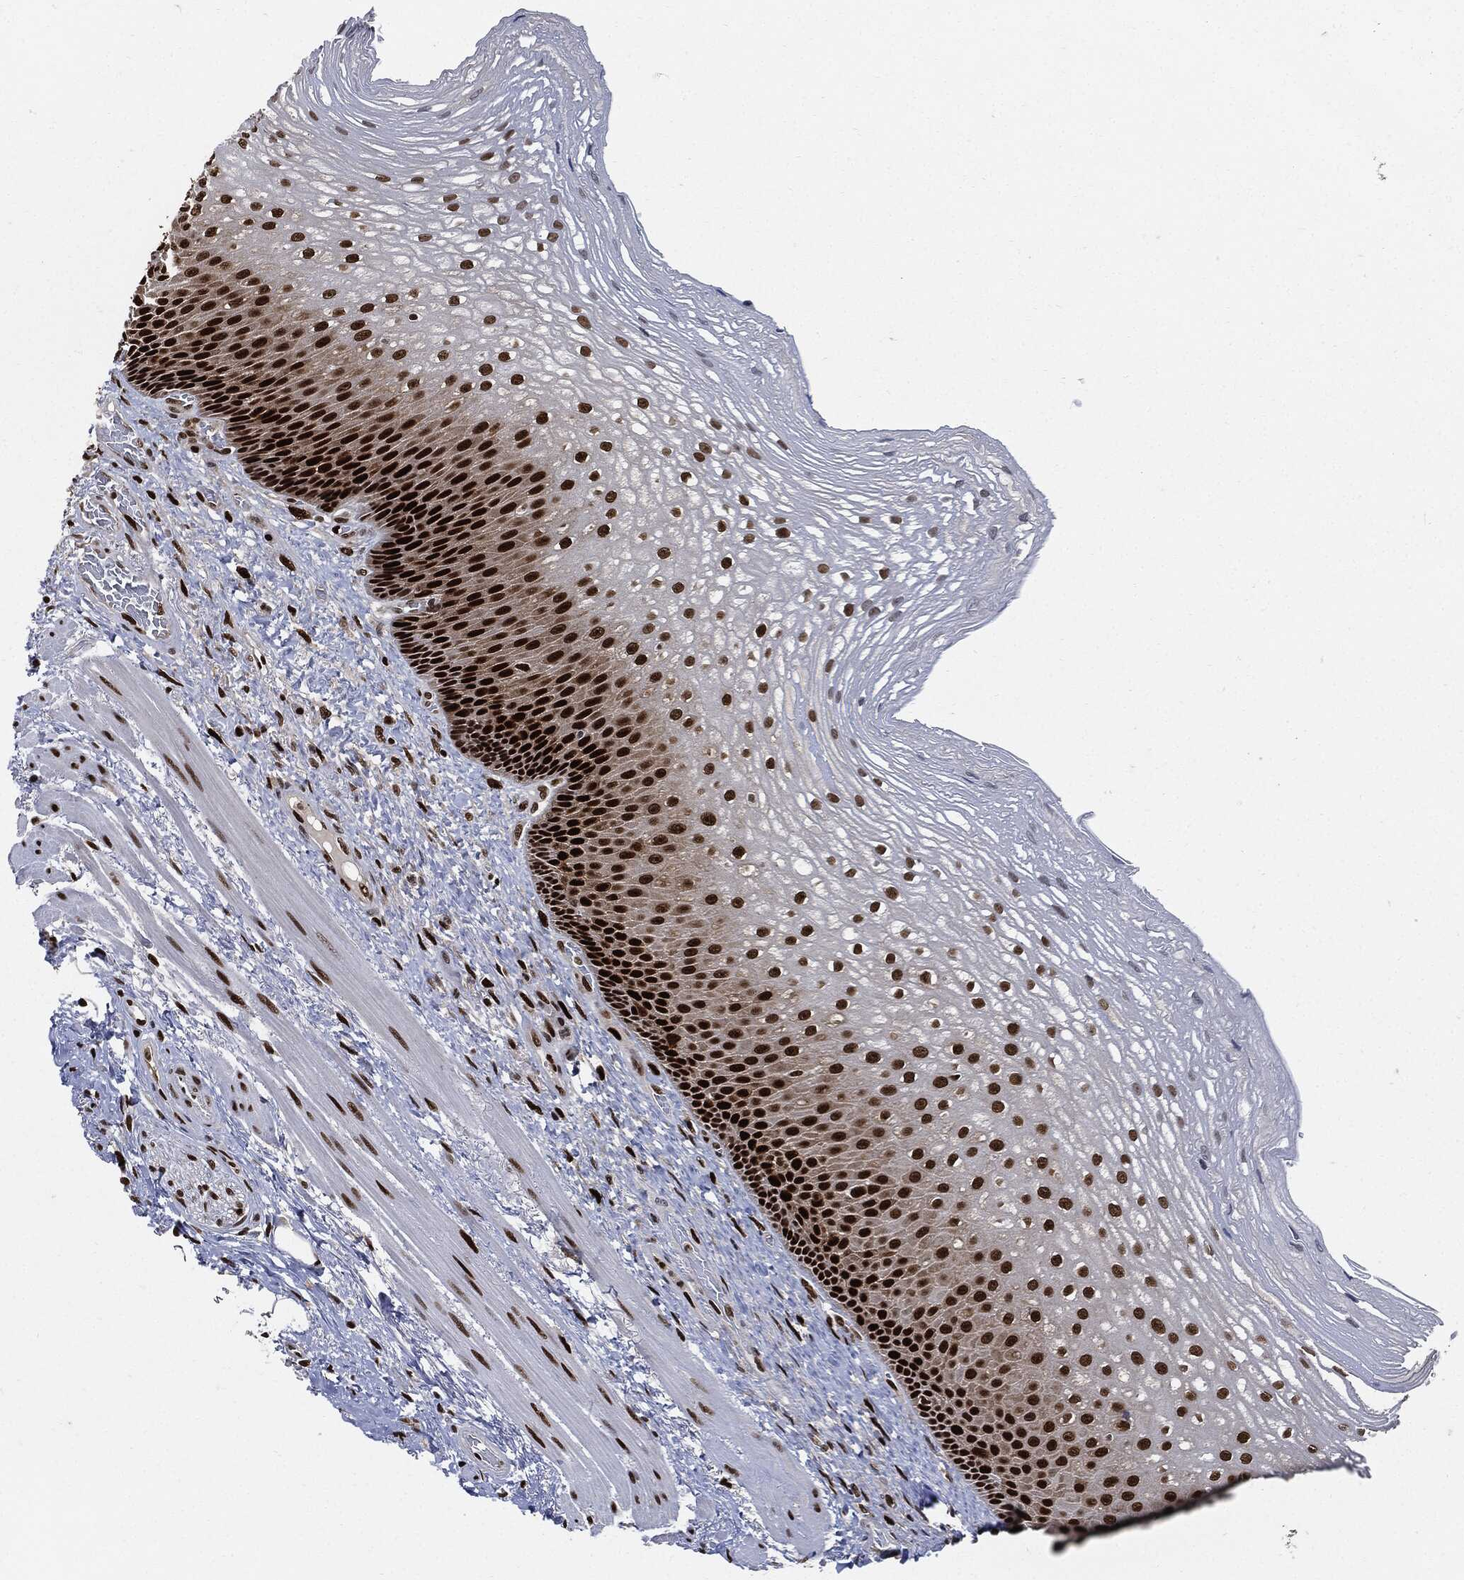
{"staining": {"intensity": "strong", "quantity": ">75%", "location": "nuclear"}, "tissue": "esophagus", "cell_type": "Squamous epithelial cells", "image_type": "normal", "snomed": [{"axis": "morphology", "description": "Normal tissue, NOS"}, {"axis": "topography", "description": "Esophagus"}], "caption": "Immunohistochemical staining of benign human esophagus reveals >75% levels of strong nuclear protein expression in about >75% of squamous epithelial cells.", "gene": "PCNA", "patient": {"sex": "male", "age": 63}}